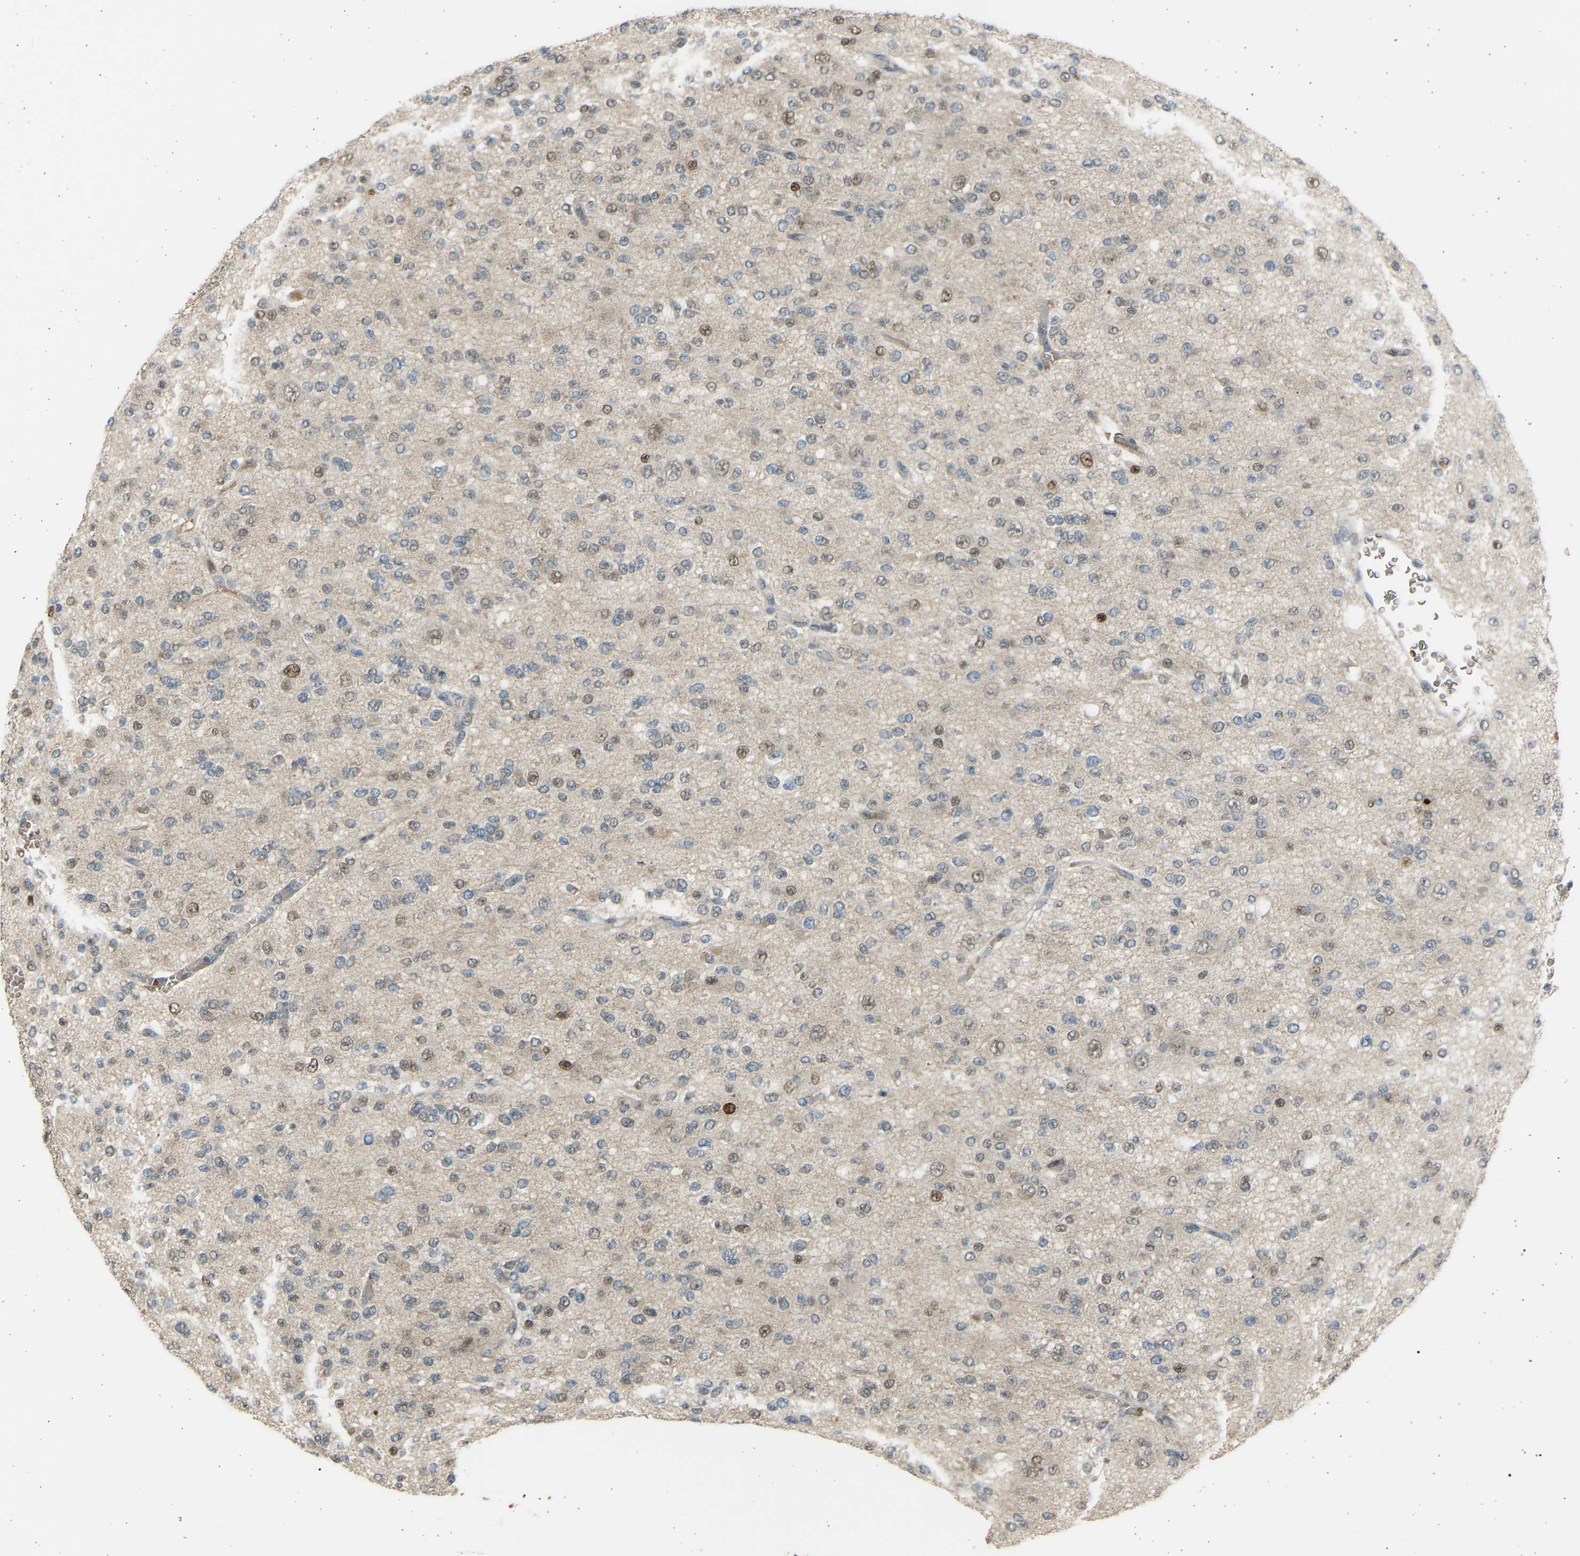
{"staining": {"intensity": "moderate", "quantity": "<25%", "location": "nuclear"}, "tissue": "glioma", "cell_type": "Tumor cells", "image_type": "cancer", "snomed": [{"axis": "morphology", "description": "Glioma, malignant, Low grade"}, {"axis": "topography", "description": "Brain"}], "caption": "Low-grade glioma (malignant) tissue exhibits moderate nuclear positivity in about <25% of tumor cells", "gene": "BIRC2", "patient": {"sex": "male", "age": 38}}